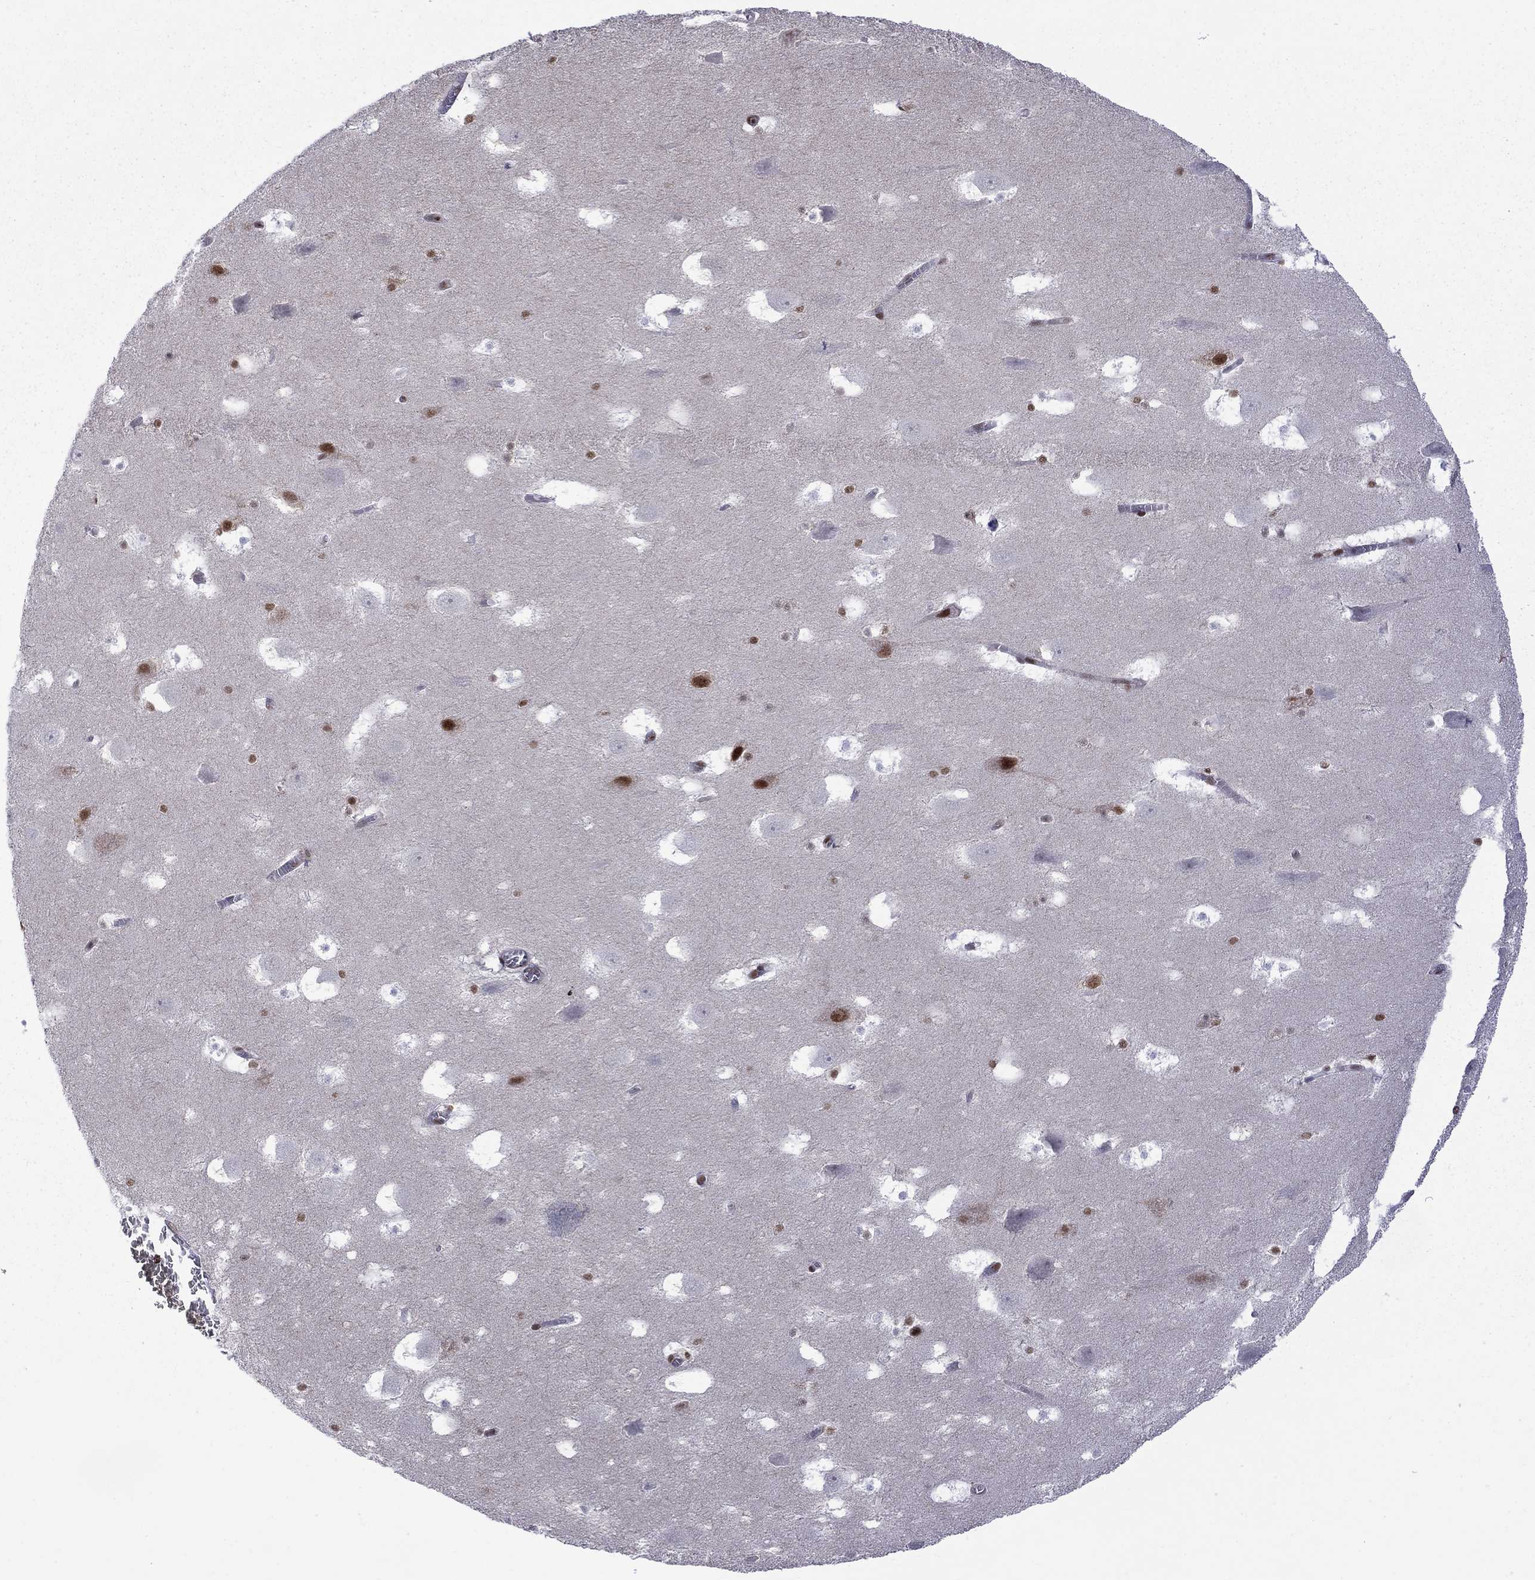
{"staining": {"intensity": "moderate", "quantity": "<25%", "location": "nuclear"}, "tissue": "hippocampus", "cell_type": "Glial cells", "image_type": "normal", "snomed": [{"axis": "morphology", "description": "Normal tissue, NOS"}, {"axis": "topography", "description": "Hippocampus"}], "caption": "Immunohistochemical staining of unremarkable human hippocampus shows low levels of moderate nuclear staining in about <25% of glial cells.", "gene": "MED25", "patient": {"sex": "male", "age": 45}}